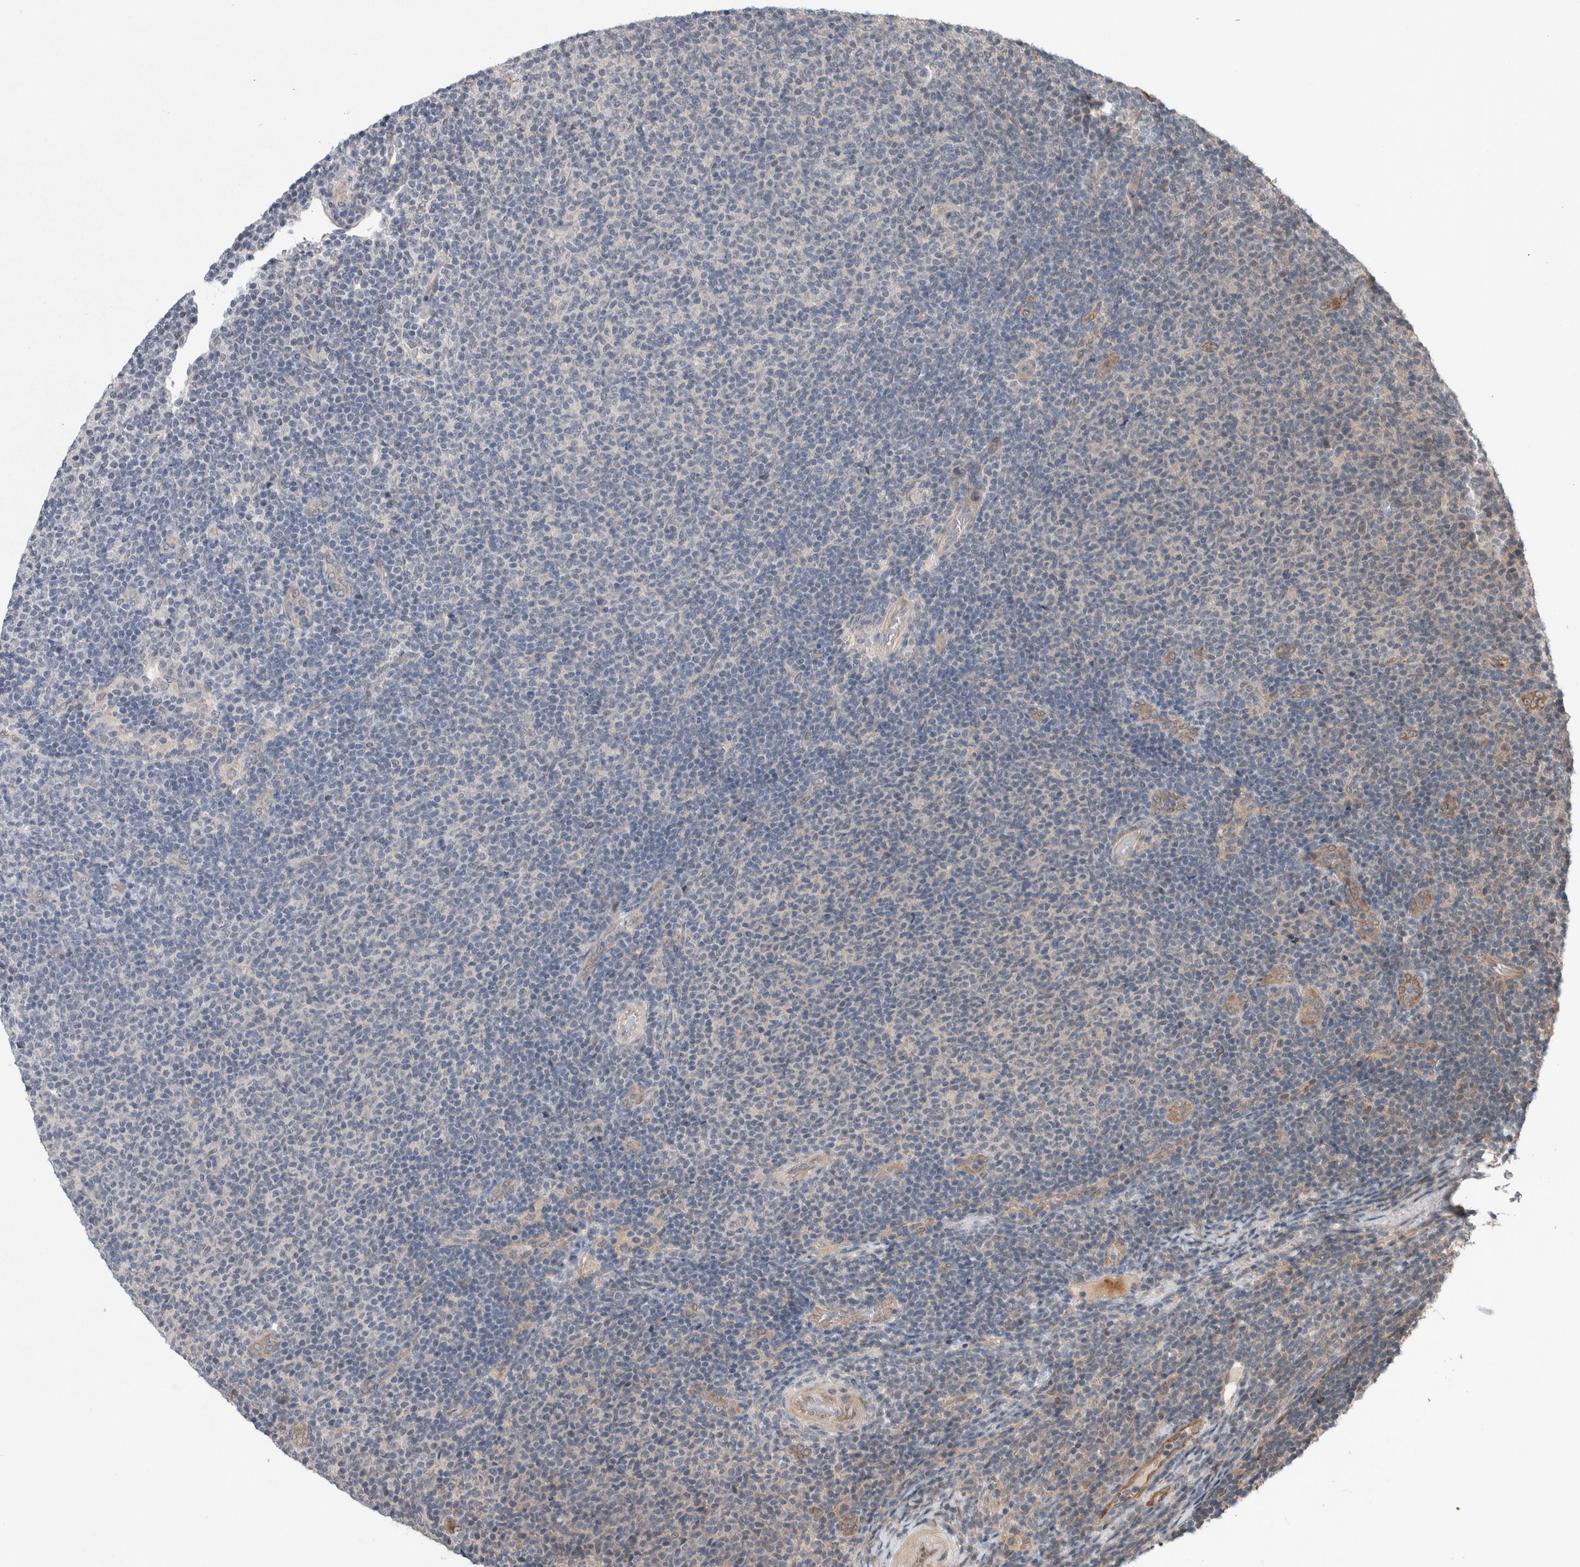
{"staining": {"intensity": "negative", "quantity": "none", "location": "none"}, "tissue": "lymphoma", "cell_type": "Tumor cells", "image_type": "cancer", "snomed": [{"axis": "morphology", "description": "Malignant lymphoma, non-Hodgkin's type, Low grade"}, {"axis": "topography", "description": "Lymph node"}], "caption": "This is a micrograph of immunohistochemistry (IHC) staining of lymphoma, which shows no staining in tumor cells.", "gene": "GIMAP6", "patient": {"sex": "male", "age": 66}}